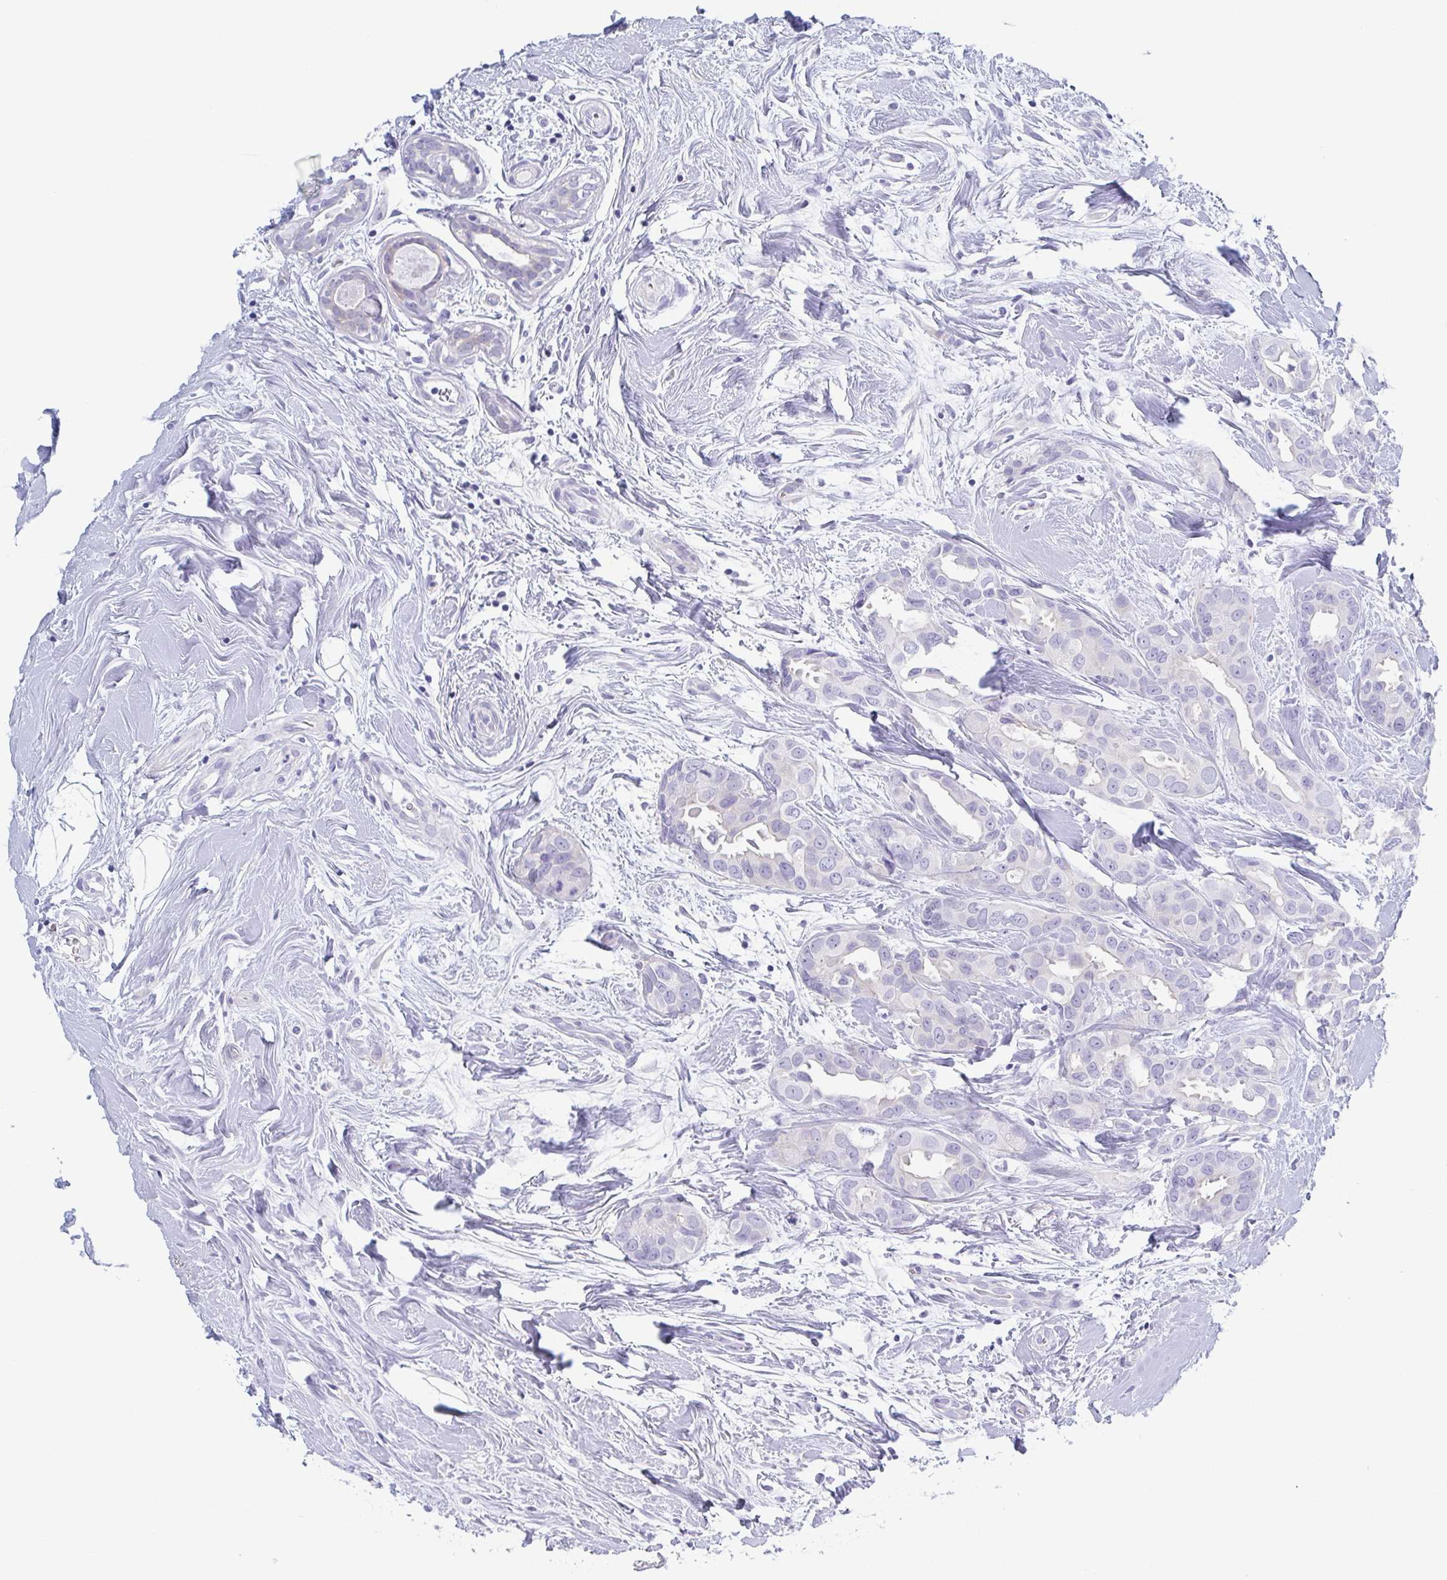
{"staining": {"intensity": "negative", "quantity": "none", "location": "none"}, "tissue": "breast cancer", "cell_type": "Tumor cells", "image_type": "cancer", "snomed": [{"axis": "morphology", "description": "Duct carcinoma"}, {"axis": "topography", "description": "Breast"}], "caption": "Micrograph shows no protein staining in tumor cells of invasive ductal carcinoma (breast) tissue.", "gene": "DYNC1I1", "patient": {"sex": "female", "age": 45}}